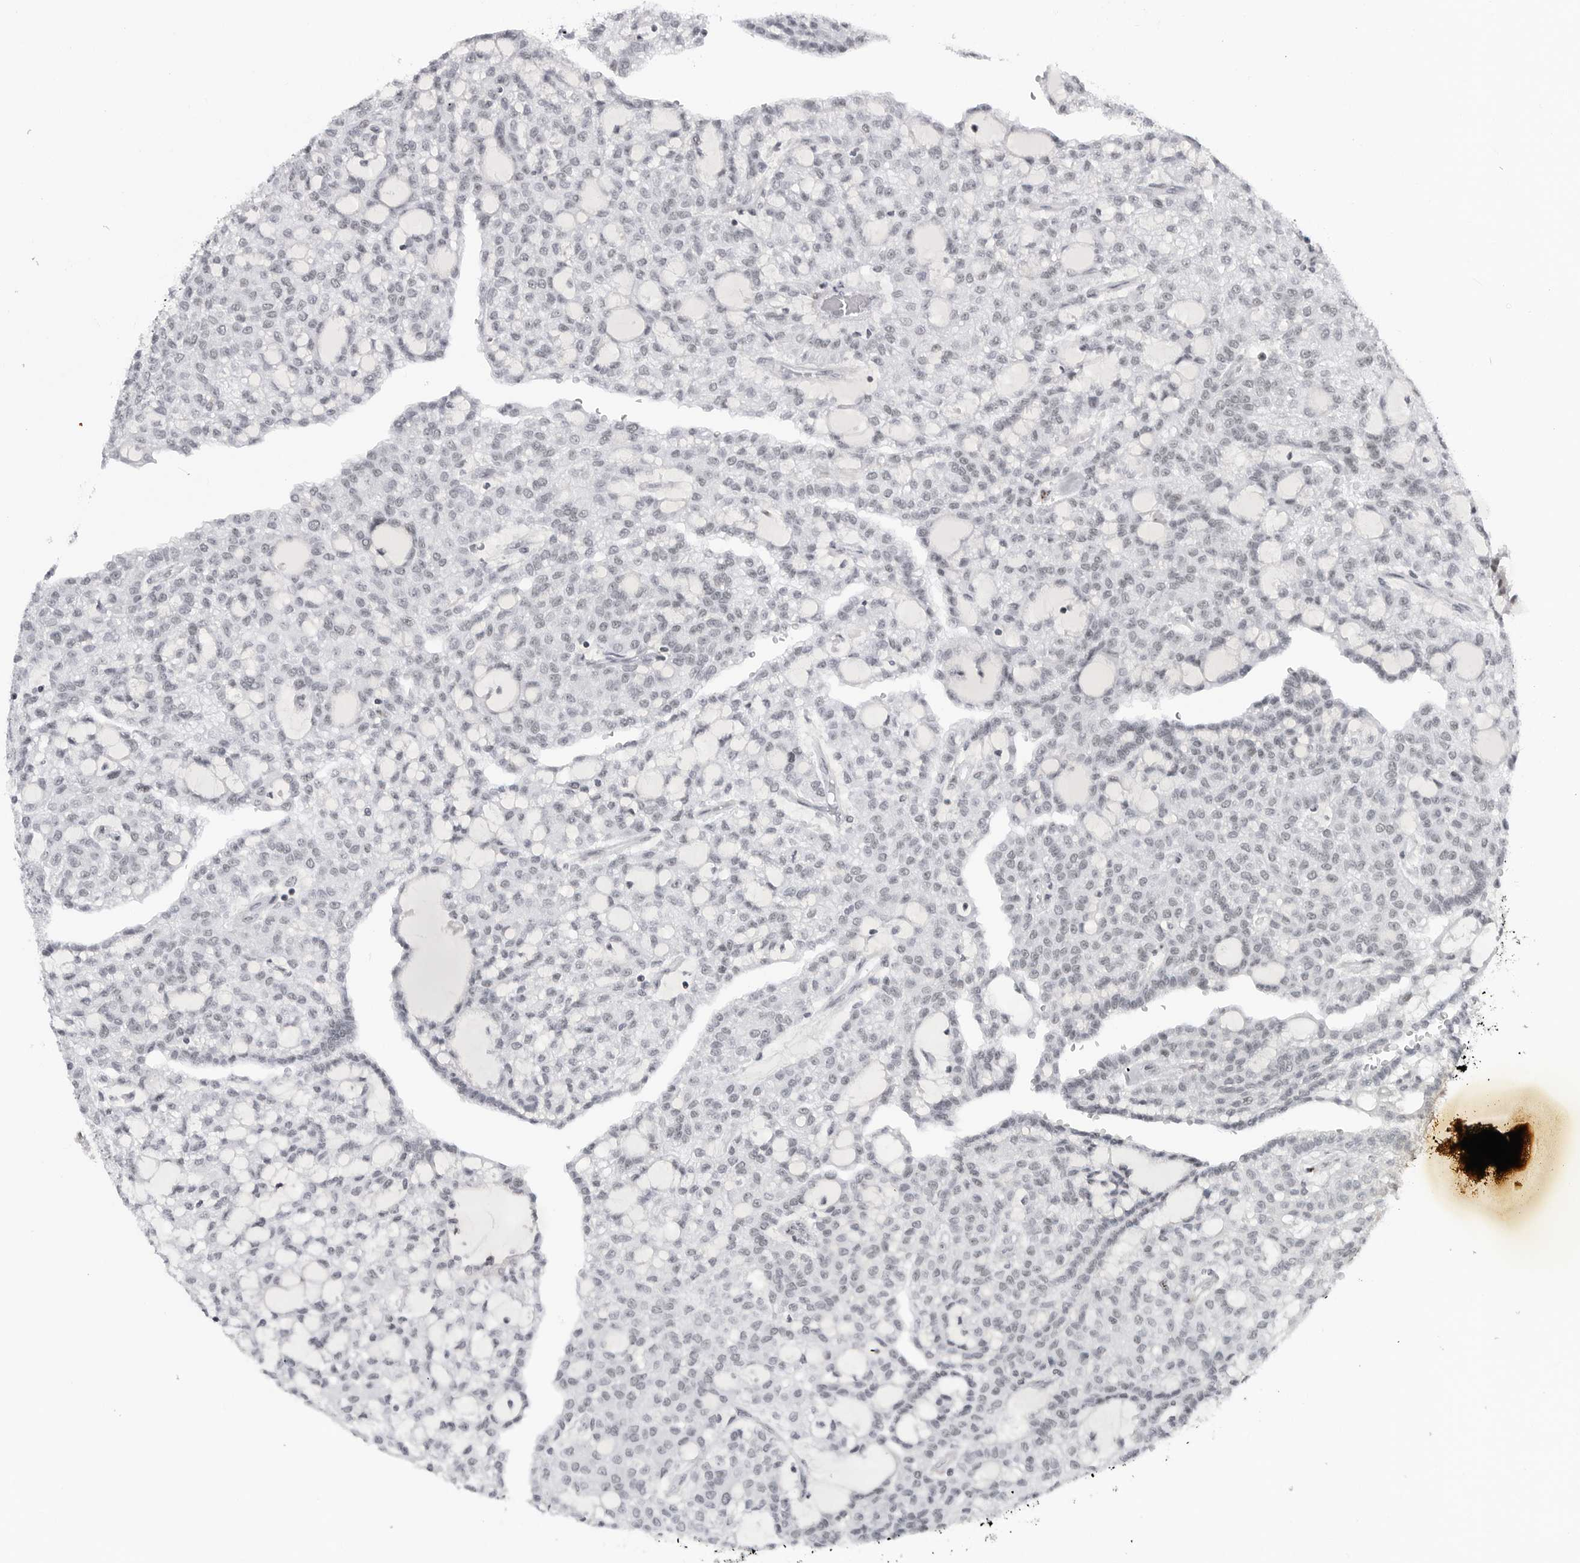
{"staining": {"intensity": "negative", "quantity": "none", "location": "none"}, "tissue": "renal cancer", "cell_type": "Tumor cells", "image_type": "cancer", "snomed": [{"axis": "morphology", "description": "Adenocarcinoma, NOS"}, {"axis": "topography", "description": "Kidney"}], "caption": "Tumor cells are negative for protein expression in human renal cancer. (DAB IHC with hematoxylin counter stain).", "gene": "TRIM66", "patient": {"sex": "male", "age": 63}}